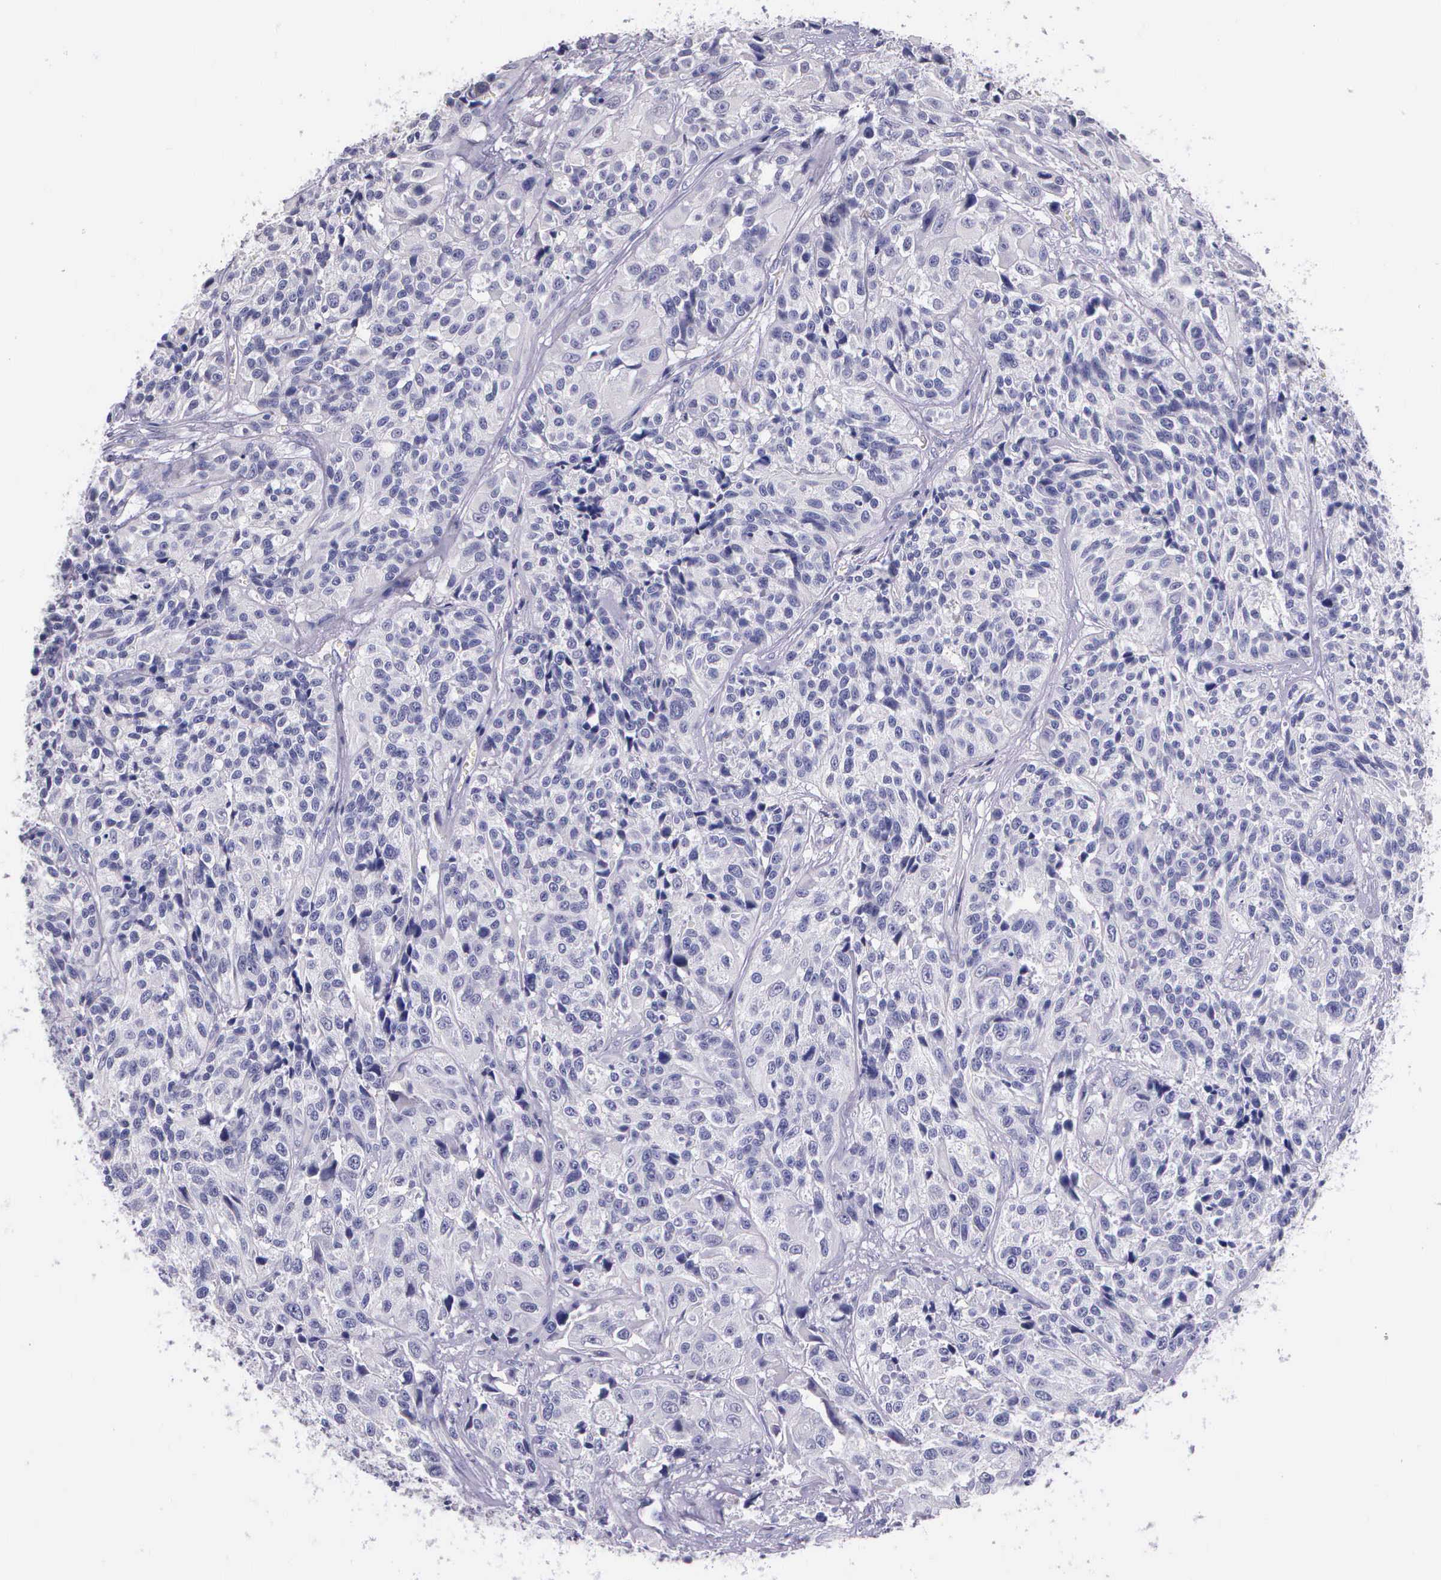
{"staining": {"intensity": "negative", "quantity": "none", "location": "none"}, "tissue": "urothelial cancer", "cell_type": "Tumor cells", "image_type": "cancer", "snomed": [{"axis": "morphology", "description": "Urothelial carcinoma, High grade"}, {"axis": "topography", "description": "Urinary bladder"}], "caption": "Immunohistochemical staining of human urothelial carcinoma (high-grade) displays no significant positivity in tumor cells.", "gene": "THSD7A", "patient": {"sex": "female", "age": 81}}